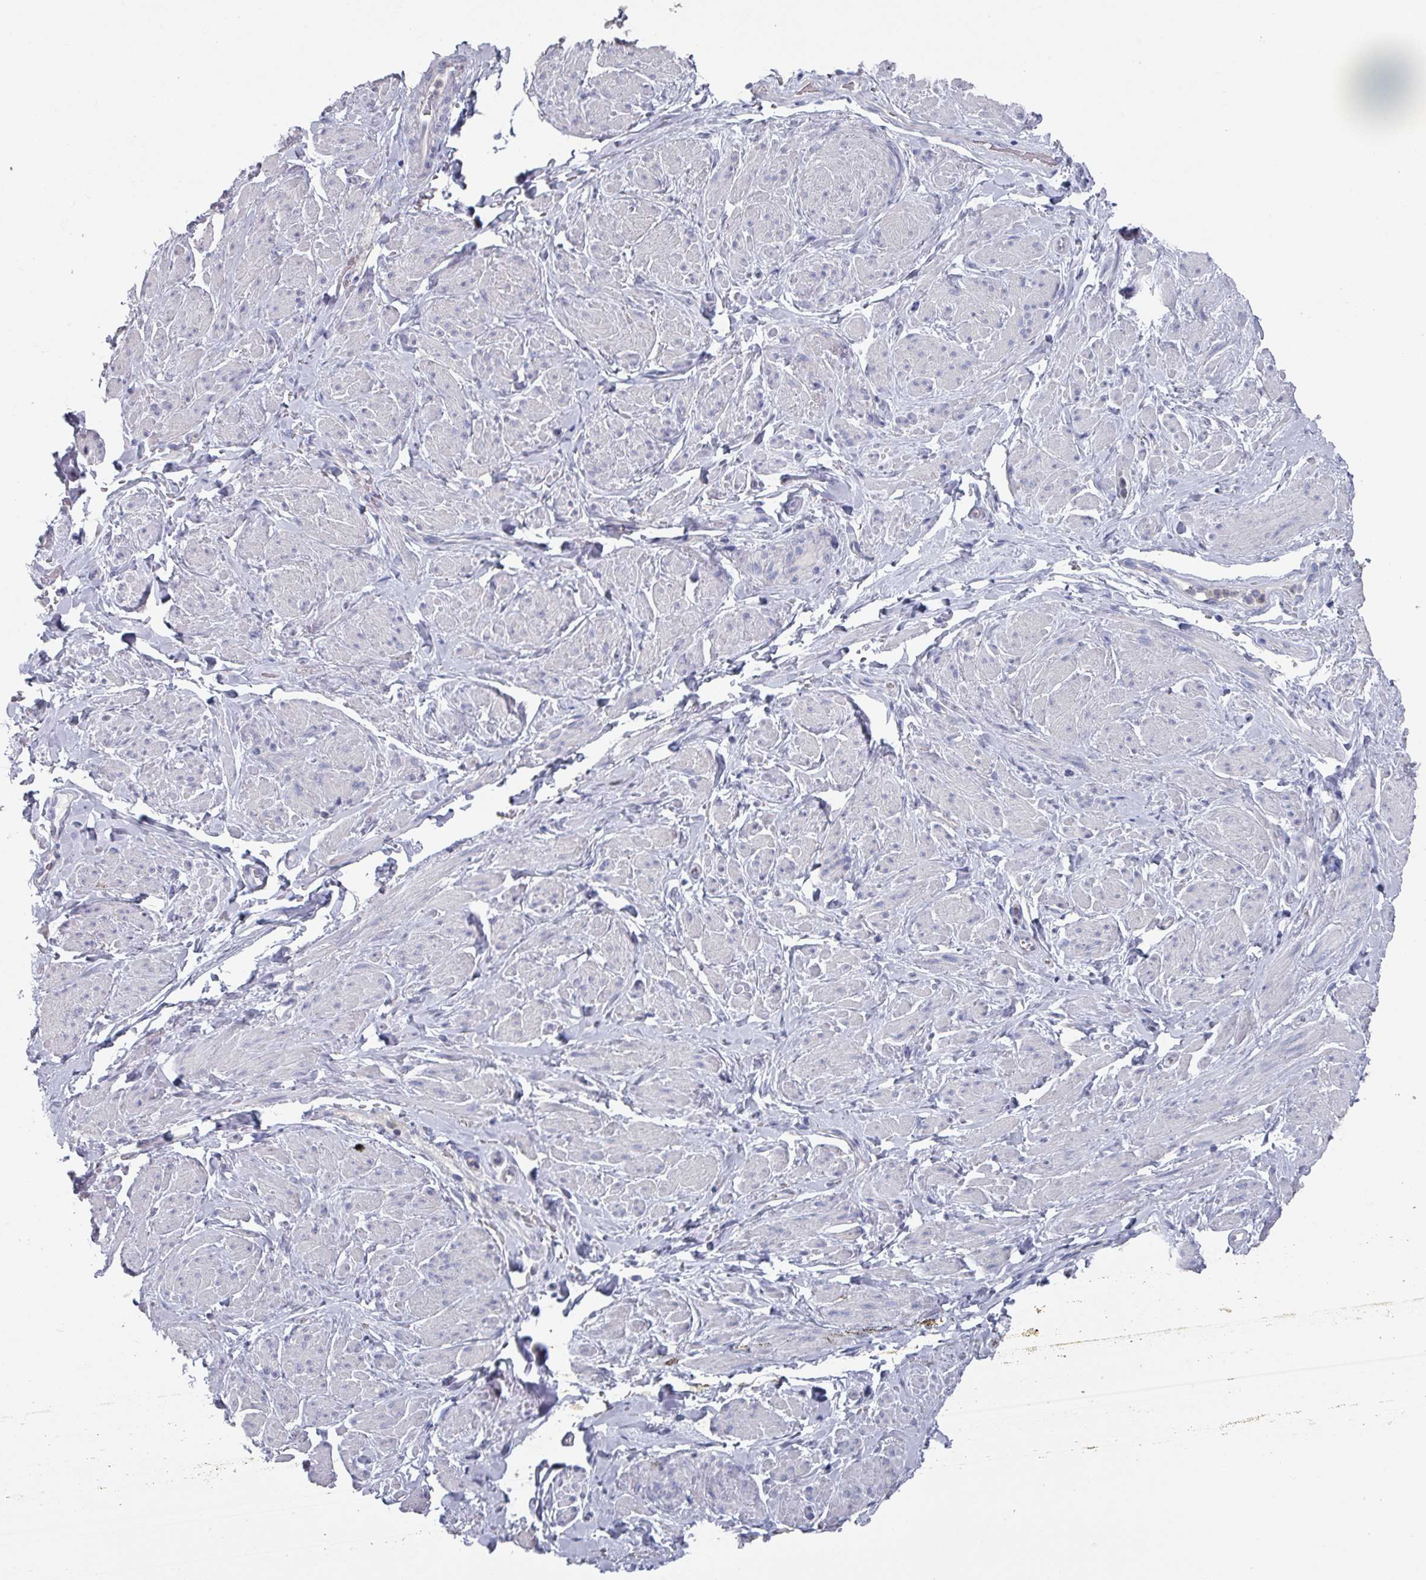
{"staining": {"intensity": "negative", "quantity": "none", "location": "none"}, "tissue": "smooth muscle", "cell_type": "Smooth muscle cells", "image_type": "normal", "snomed": [{"axis": "morphology", "description": "Normal tissue, NOS"}, {"axis": "topography", "description": "Smooth muscle"}, {"axis": "topography", "description": "Peripheral nerve tissue"}], "caption": "The micrograph exhibits no significant positivity in smooth muscle cells of smooth muscle. (DAB (3,3'-diaminobenzidine) IHC, high magnification).", "gene": "EFL1", "patient": {"sex": "male", "age": 69}}